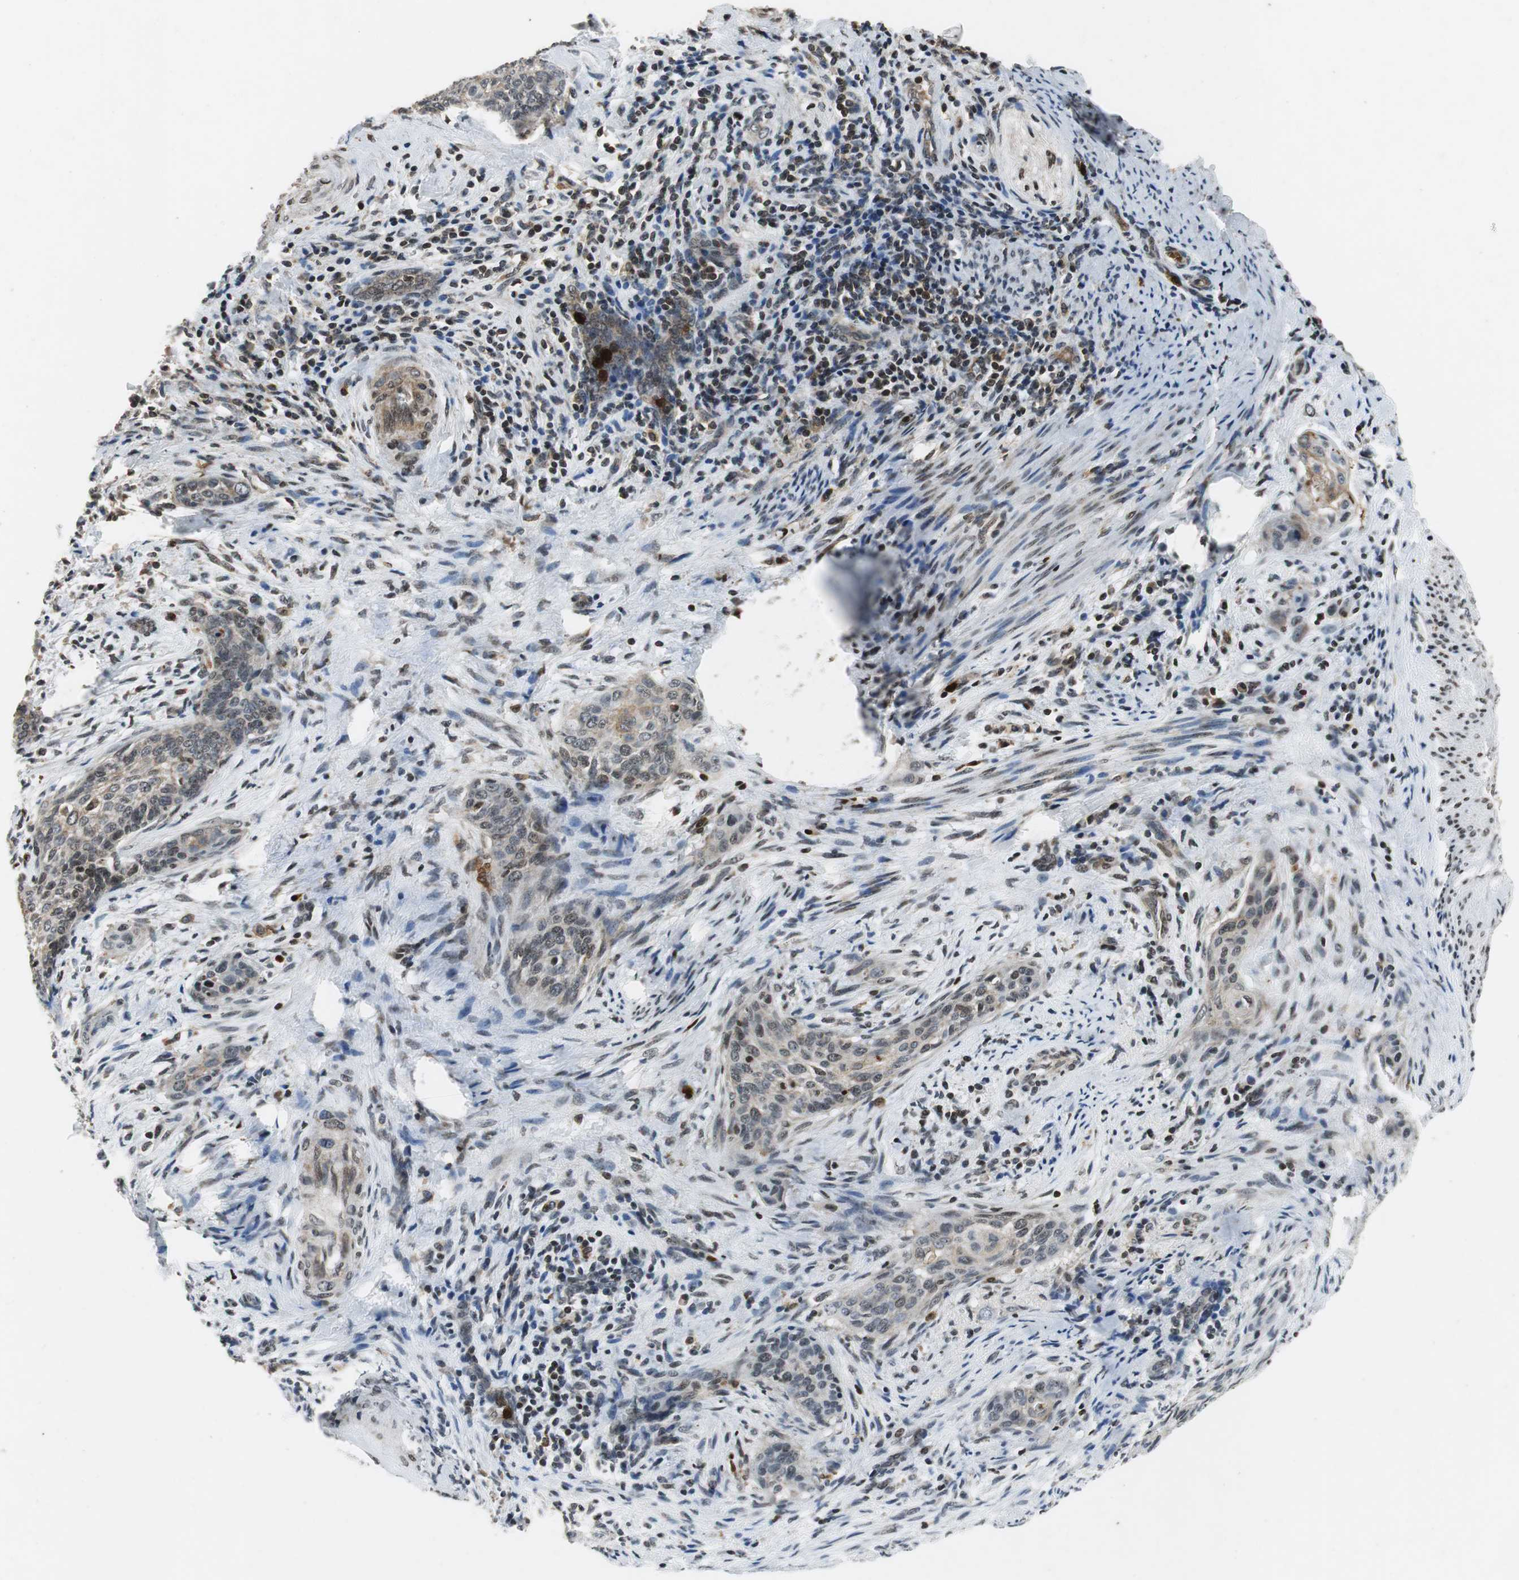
{"staining": {"intensity": "weak", "quantity": "25%-75%", "location": "nuclear"}, "tissue": "cervical cancer", "cell_type": "Tumor cells", "image_type": "cancer", "snomed": [{"axis": "morphology", "description": "Squamous cell carcinoma, NOS"}, {"axis": "topography", "description": "Cervix"}], "caption": "The immunohistochemical stain highlights weak nuclear staining in tumor cells of cervical squamous cell carcinoma tissue.", "gene": "ORM1", "patient": {"sex": "female", "age": 33}}